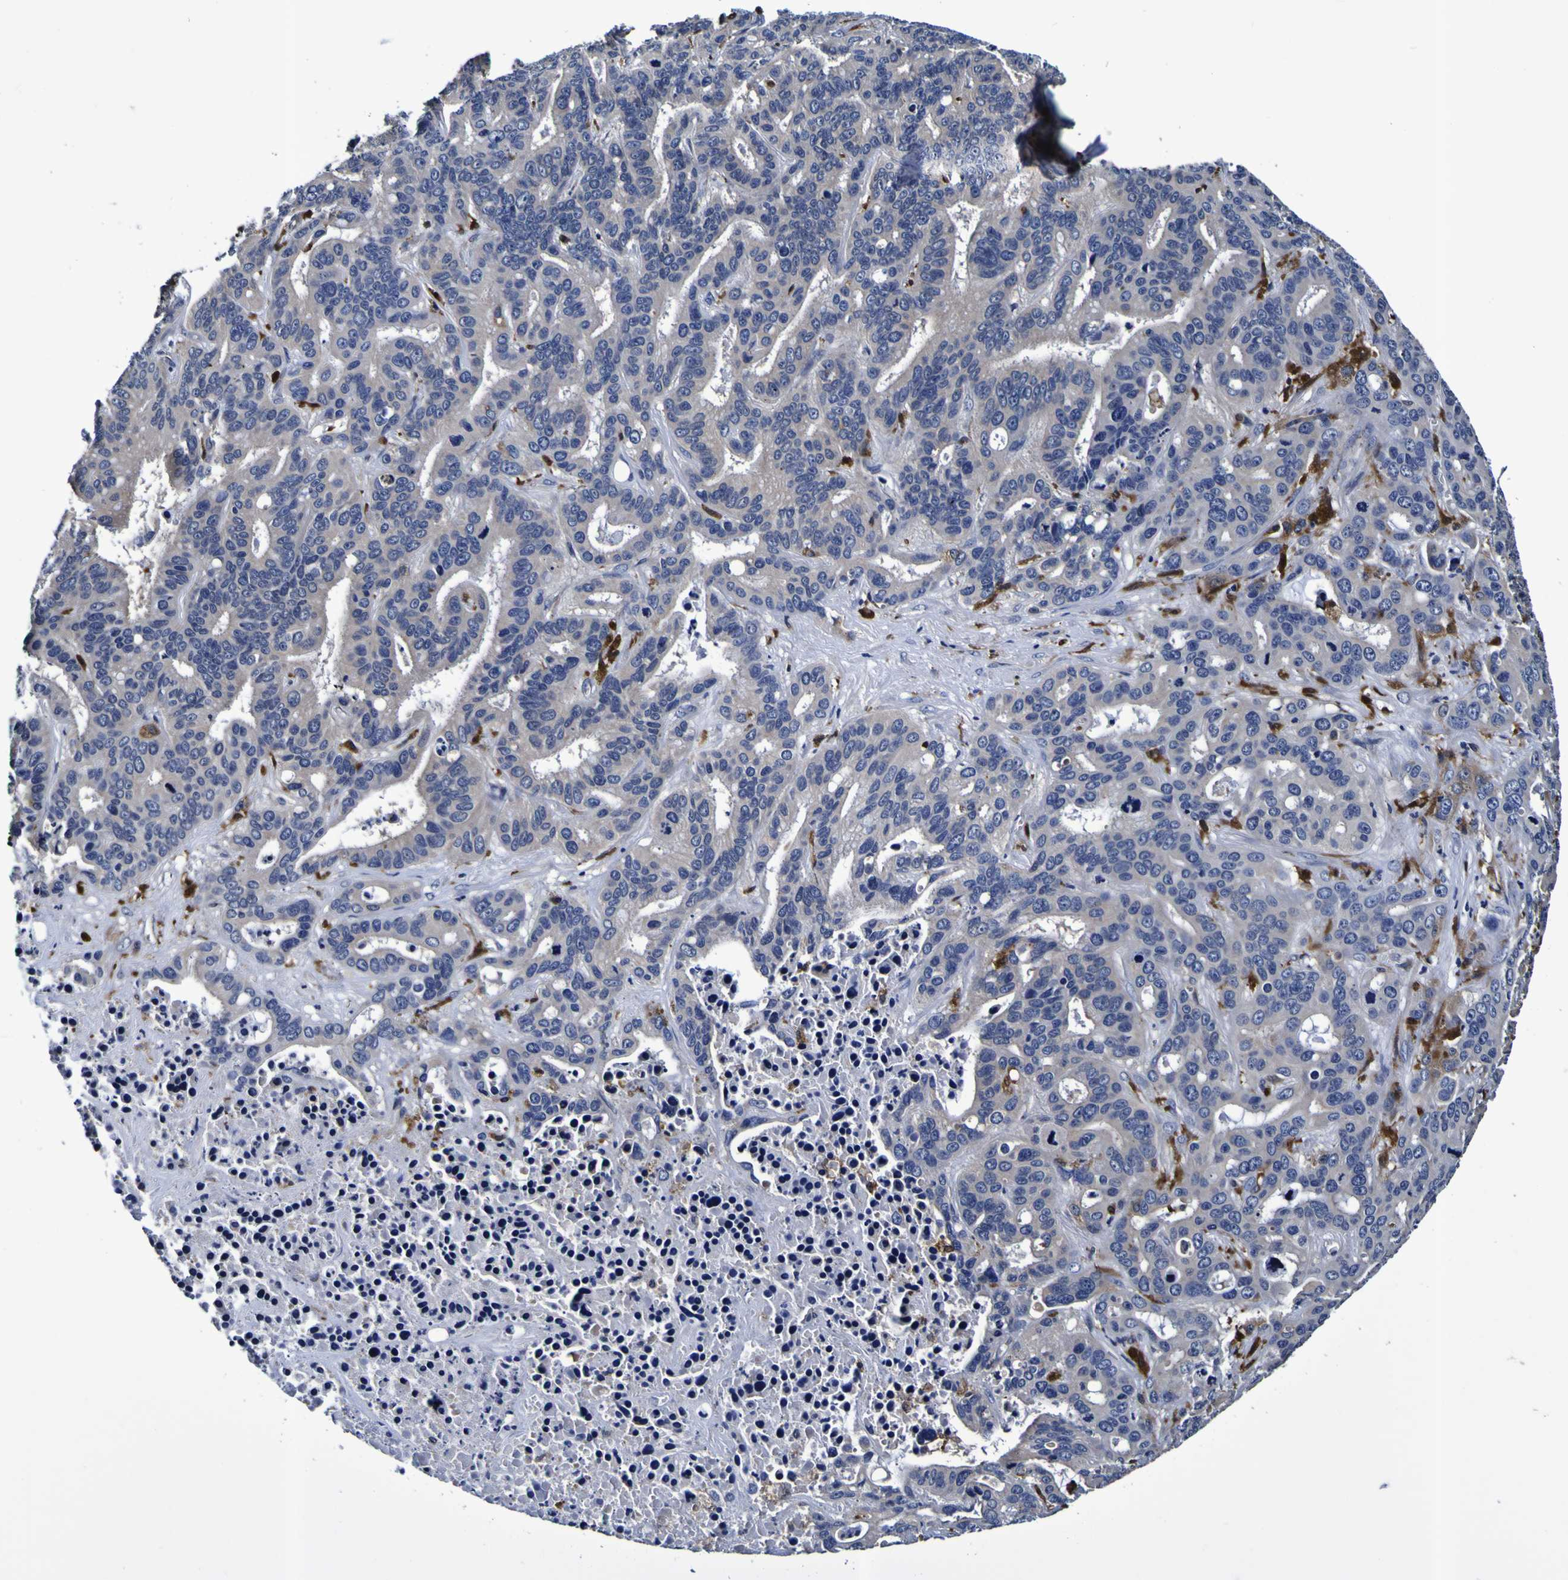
{"staining": {"intensity": "negative", "quantity": "none", "location": "none"}, "tissue": "liver cancer", "cell_type": "Tumor cells", "image_type": "cancer", "snomed": [{"axis": "morphology", "description": "Cholangiocarcinoma"}, {"axis": "topography", "description": "Liver"}], "caption": "IHC photomicrograph of neoplastic tissue: human liver cancer stained with DAB shows no significant protein expression in tumor cells.", "gene": "GPX1", "patient": {"sex": "female", "age": 65}}